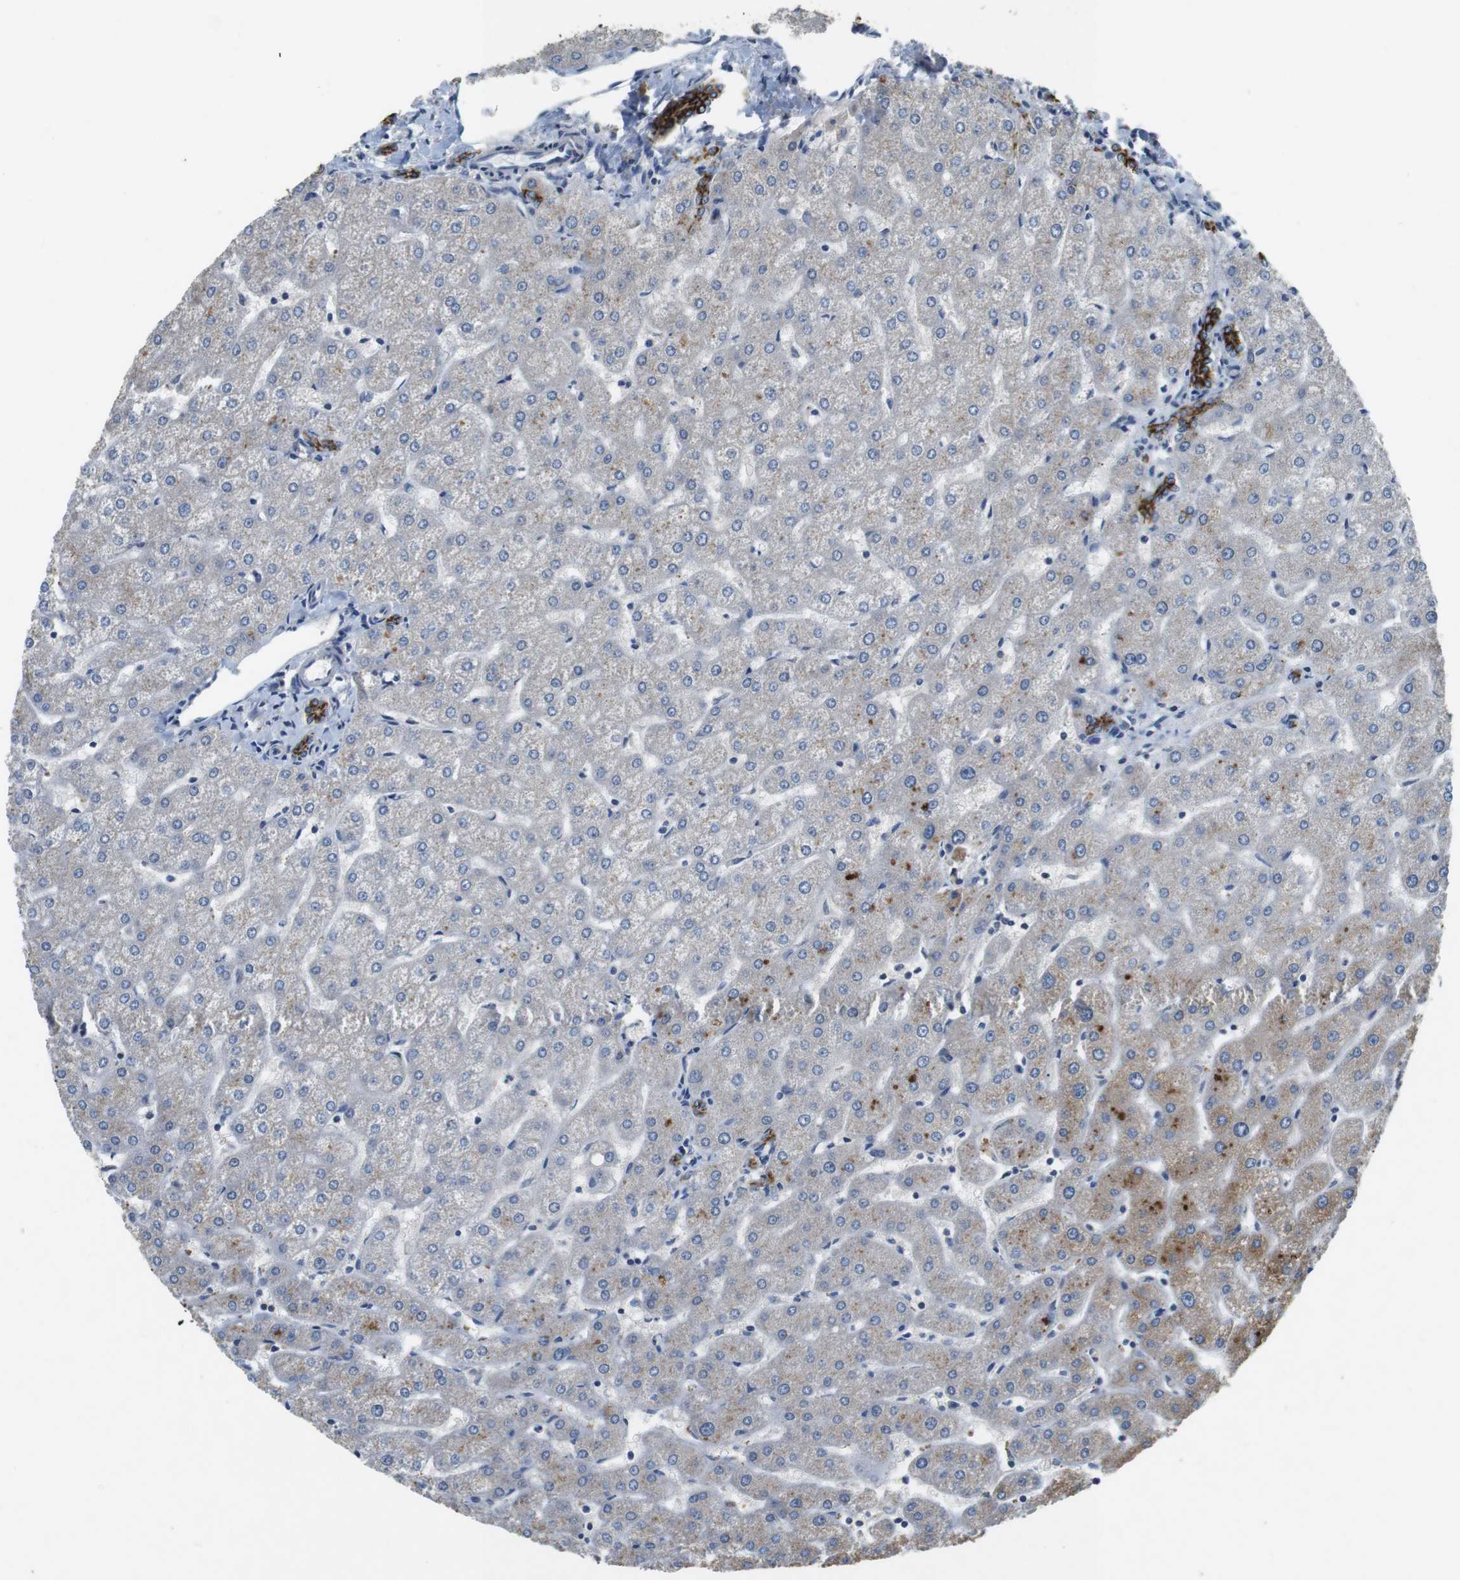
{"staining": {"intensity": "strong", "quantity": ">75%", "location": "cytoplasmic/membranous"}, "tissue": "liver", "cell_type": "Cholangiocytes", "image_type": "normal", "snomed": [{"axis": "morphology", "description": "Normal tissue, NOS"}, {"axis": "topography", "description": "Liver"}], "caption": "A photomicrograph showing strong cytoplasmic/membranous positivity in approximately >75% of cholangiocytes in normal liver, as visualized by brown immunohistochemical staining.", "gene": "CLDN7", "patient": {"sex": "male", "age": 67}}